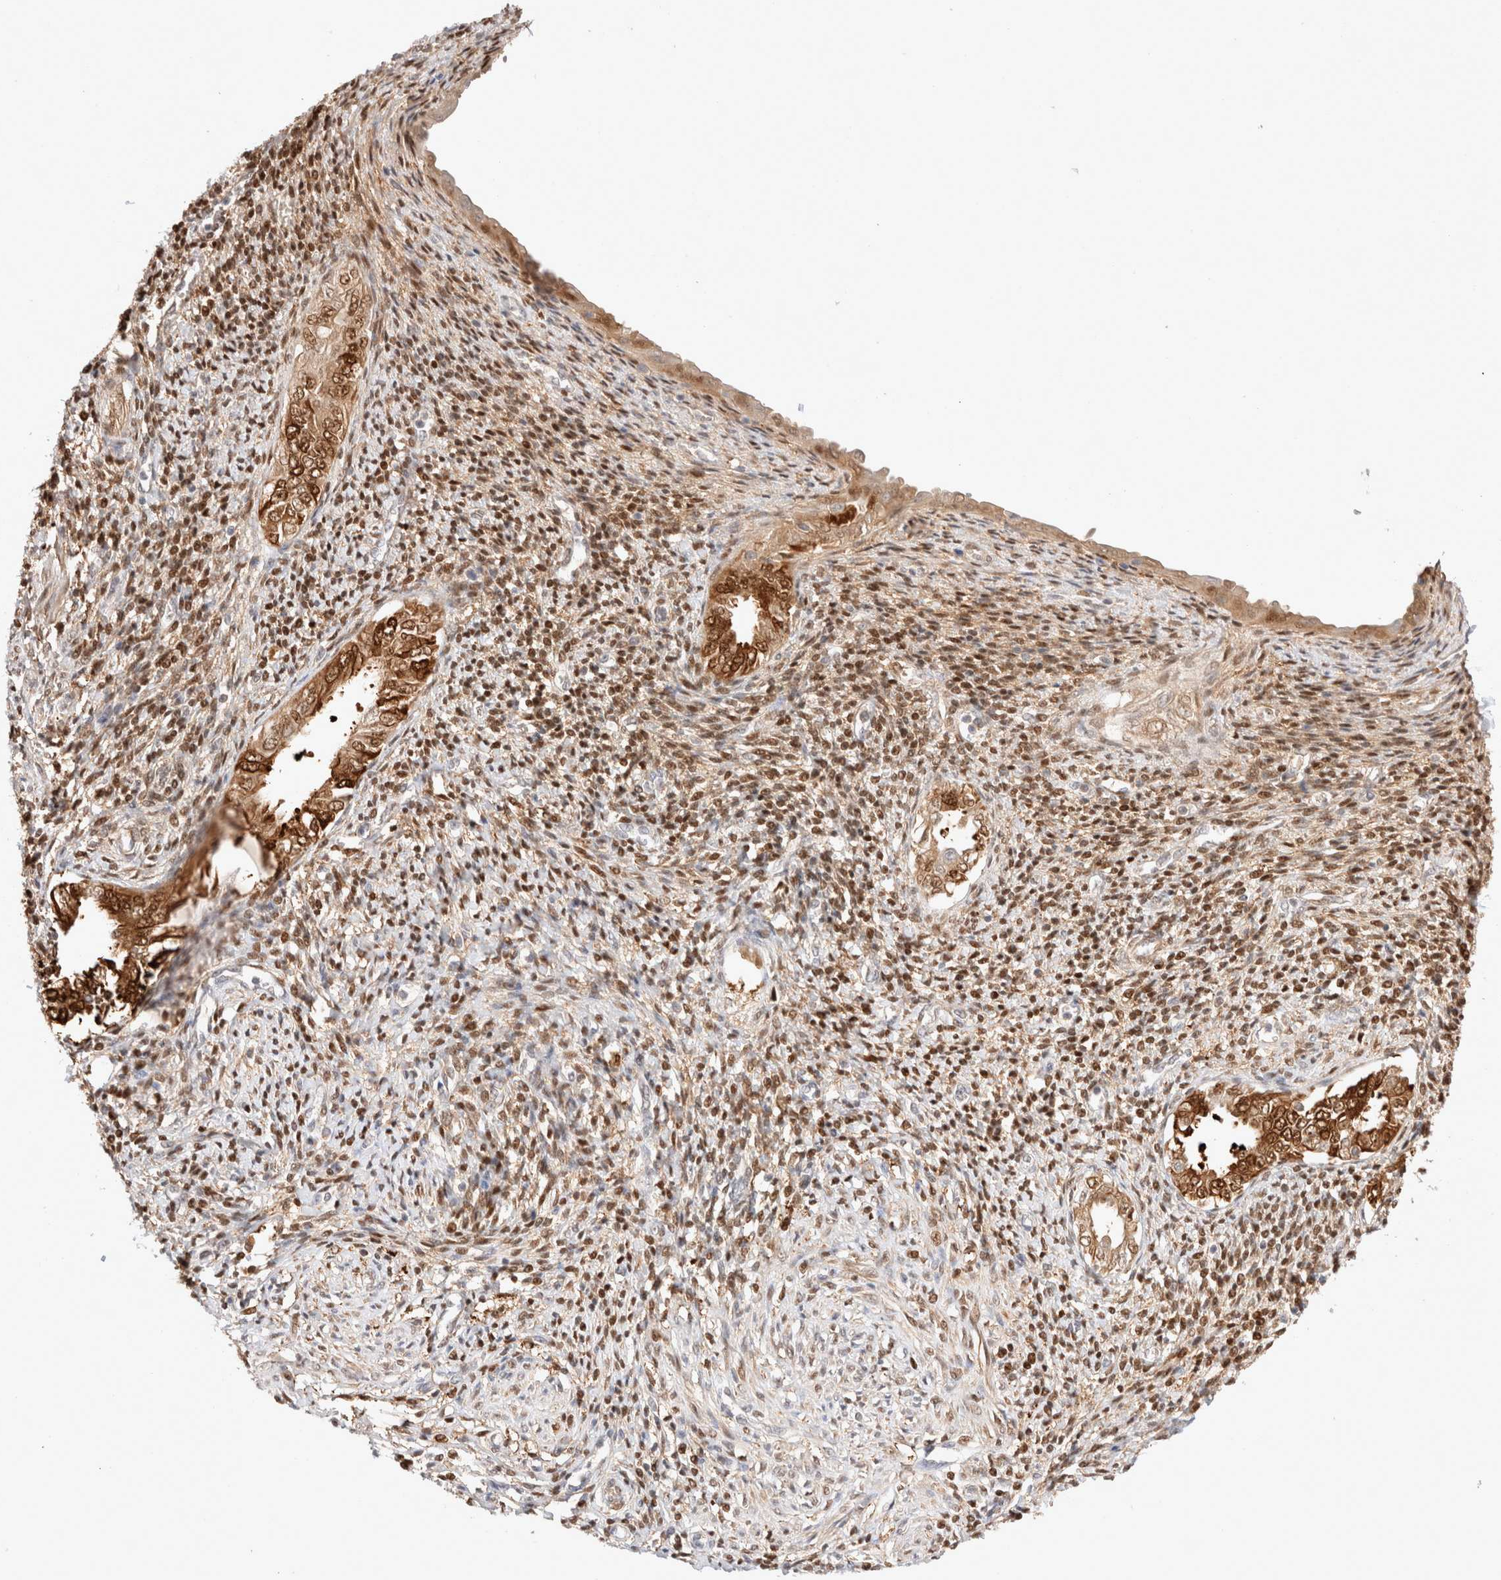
{"staining": {"intensity": "moderate", "quantity": "25%-75%", "location": "nuclear"}, "tissue": "endometrium", "cell_type": "Cells in endometrial stroma", "image_type": "normal", "snomed": [{"axis": "morphology", "description": "Normal tissue, NOS"}, {"axis": "topography", "description": "Endometrium"}], "caption": "IHC staining of normal endometrium, which reveals medium levels of moderate nuclear positivity in approximately 25%-75% of cells in endometrial stroma indicating moderate nuclear protein positivity. The staining was performed using DAB (3,3'-diaminobenzidine) (brown) for protein detection and nuclei were counterstained in hematoxylin (blue).", "gene": "STARD10", "patient": {"sex": "female", "age": 66}}